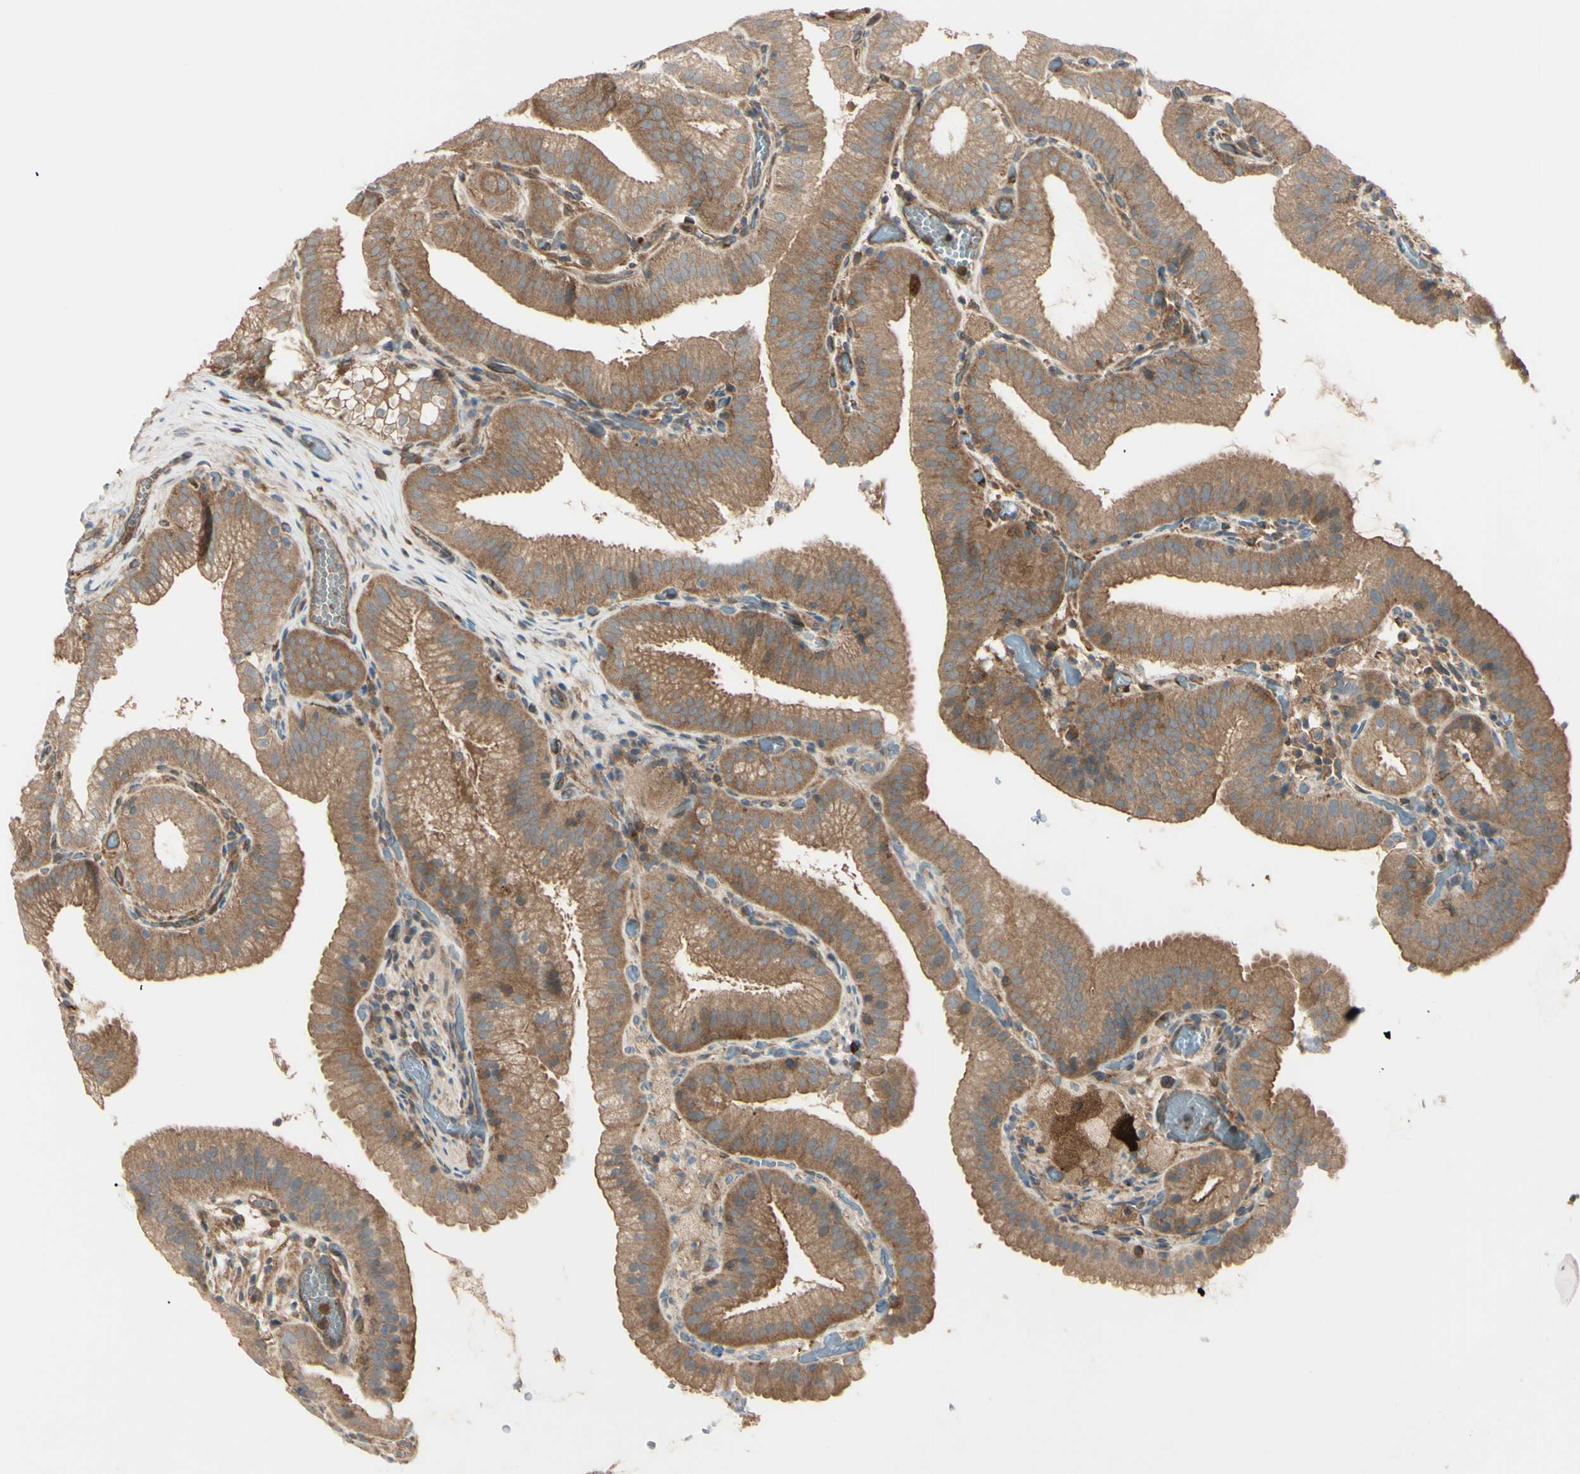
{"staining": {"intensity": "moderate", "quantity": ">75%", "location": "cytoplasmic/membranous"}, "tissue": "gallbladder", "cell_type": "Glandular cells", "image_type": "normal", "snomed": [{"axis": "morphology", "description": "Normal tissue, NOS"}, {"axis": "topography", "description": "Gallbladder"}], "caption": "Protein analysis of benign gallbladder reveals moderate cytoplasmic/membranous positivity in approximately >75% of glandular cells. Ihc stains the protein of interest in brown and the nuclei are stained blue.", "gene": "PTPN12", "patient": {"sex": "male", "age": 54}}